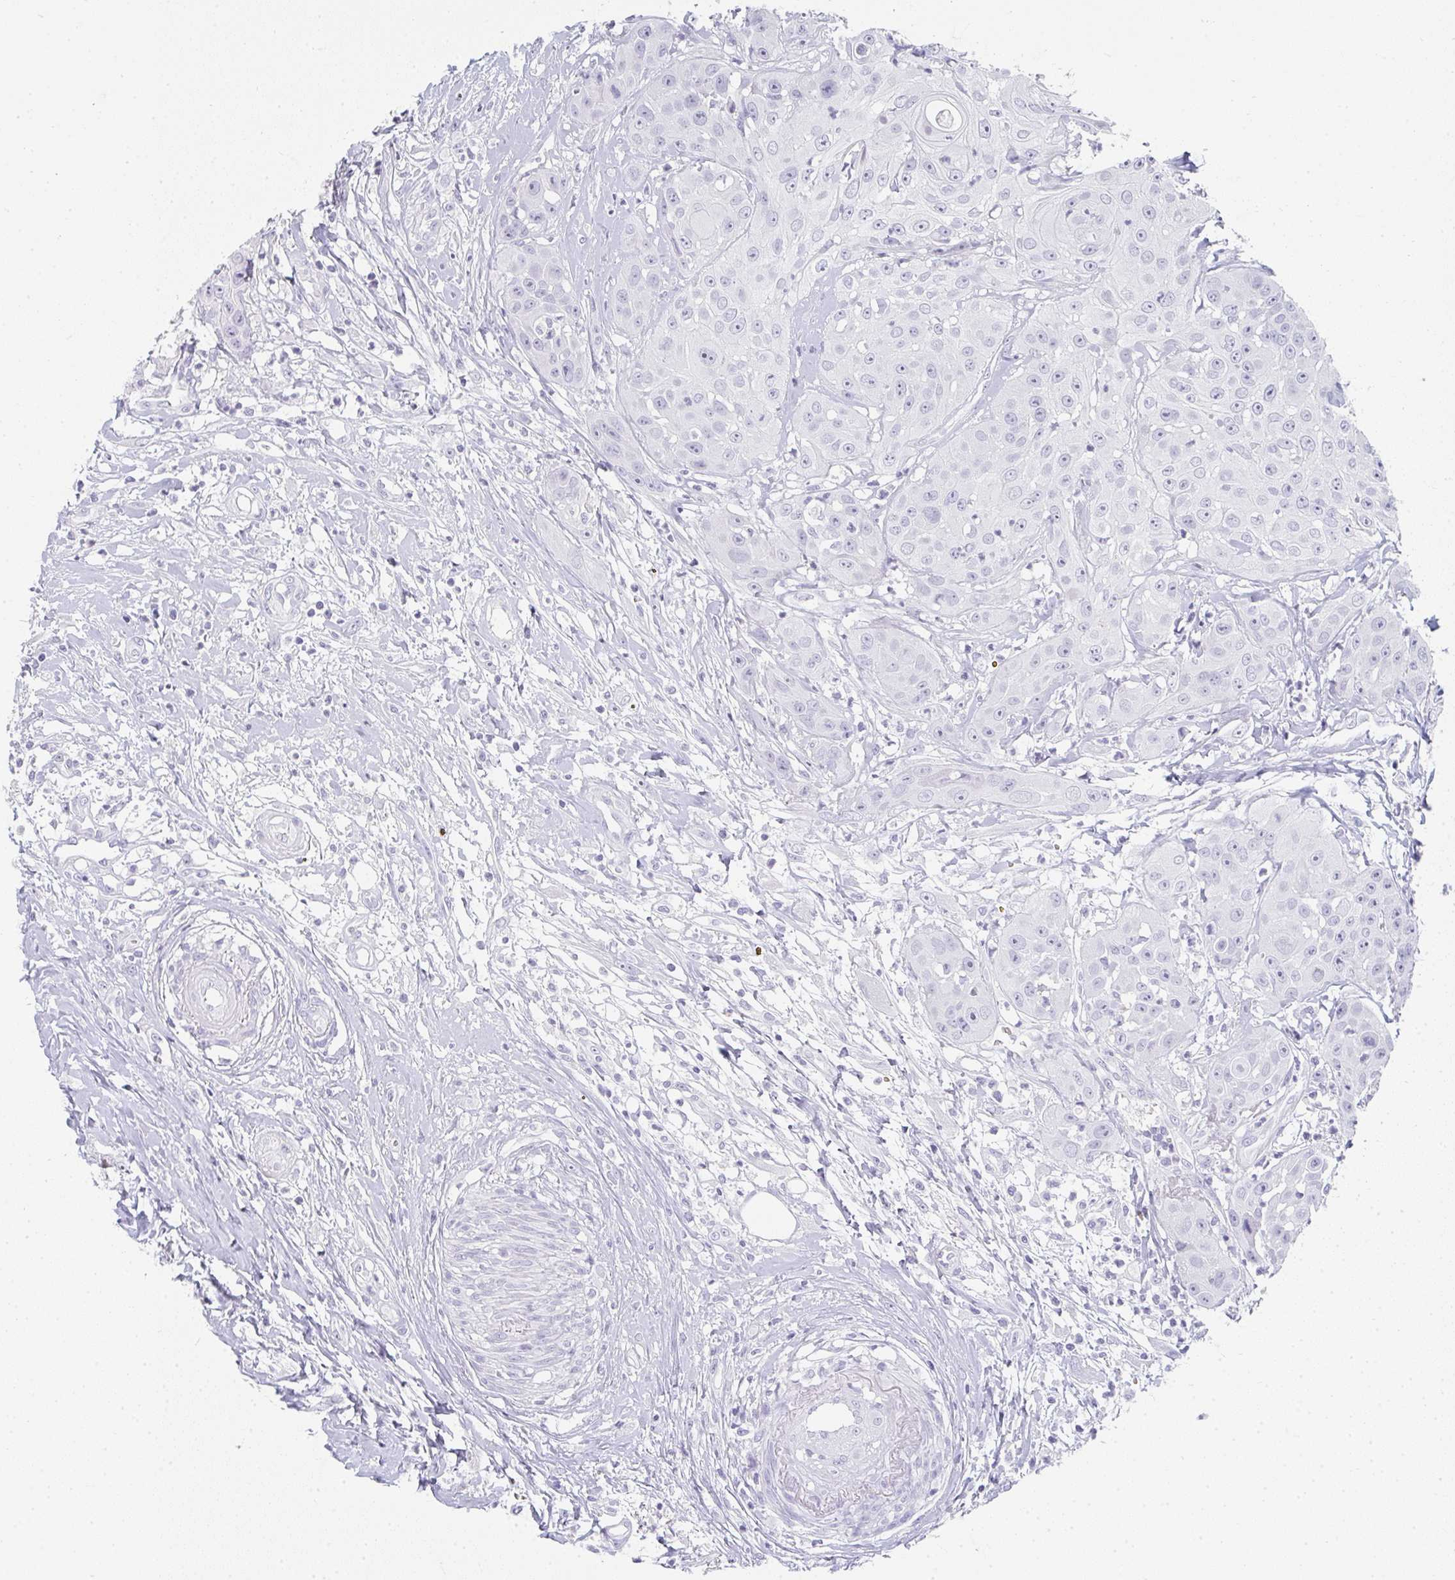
{"staining": {"intensity": "negative", "quantity": "none", "location": "none"}, "tissue": "head and neck cancer", "cell_type": "Tumor cells", "image_type": "cancer", "snomed": [{"axis": "morphology", "description": "Squamous cell carcinoma, NOS"}, {"axis": "topography", "description": "Head-Neck"}], "caption": "Photomicrograph shows no protein expression in tumor cells of head and neck cancer tissue. (DAB immunohistochemistry with hematoxylin counter stain).", "gene": "NEU2", "patient": {"sex": "male", "age": 83}}